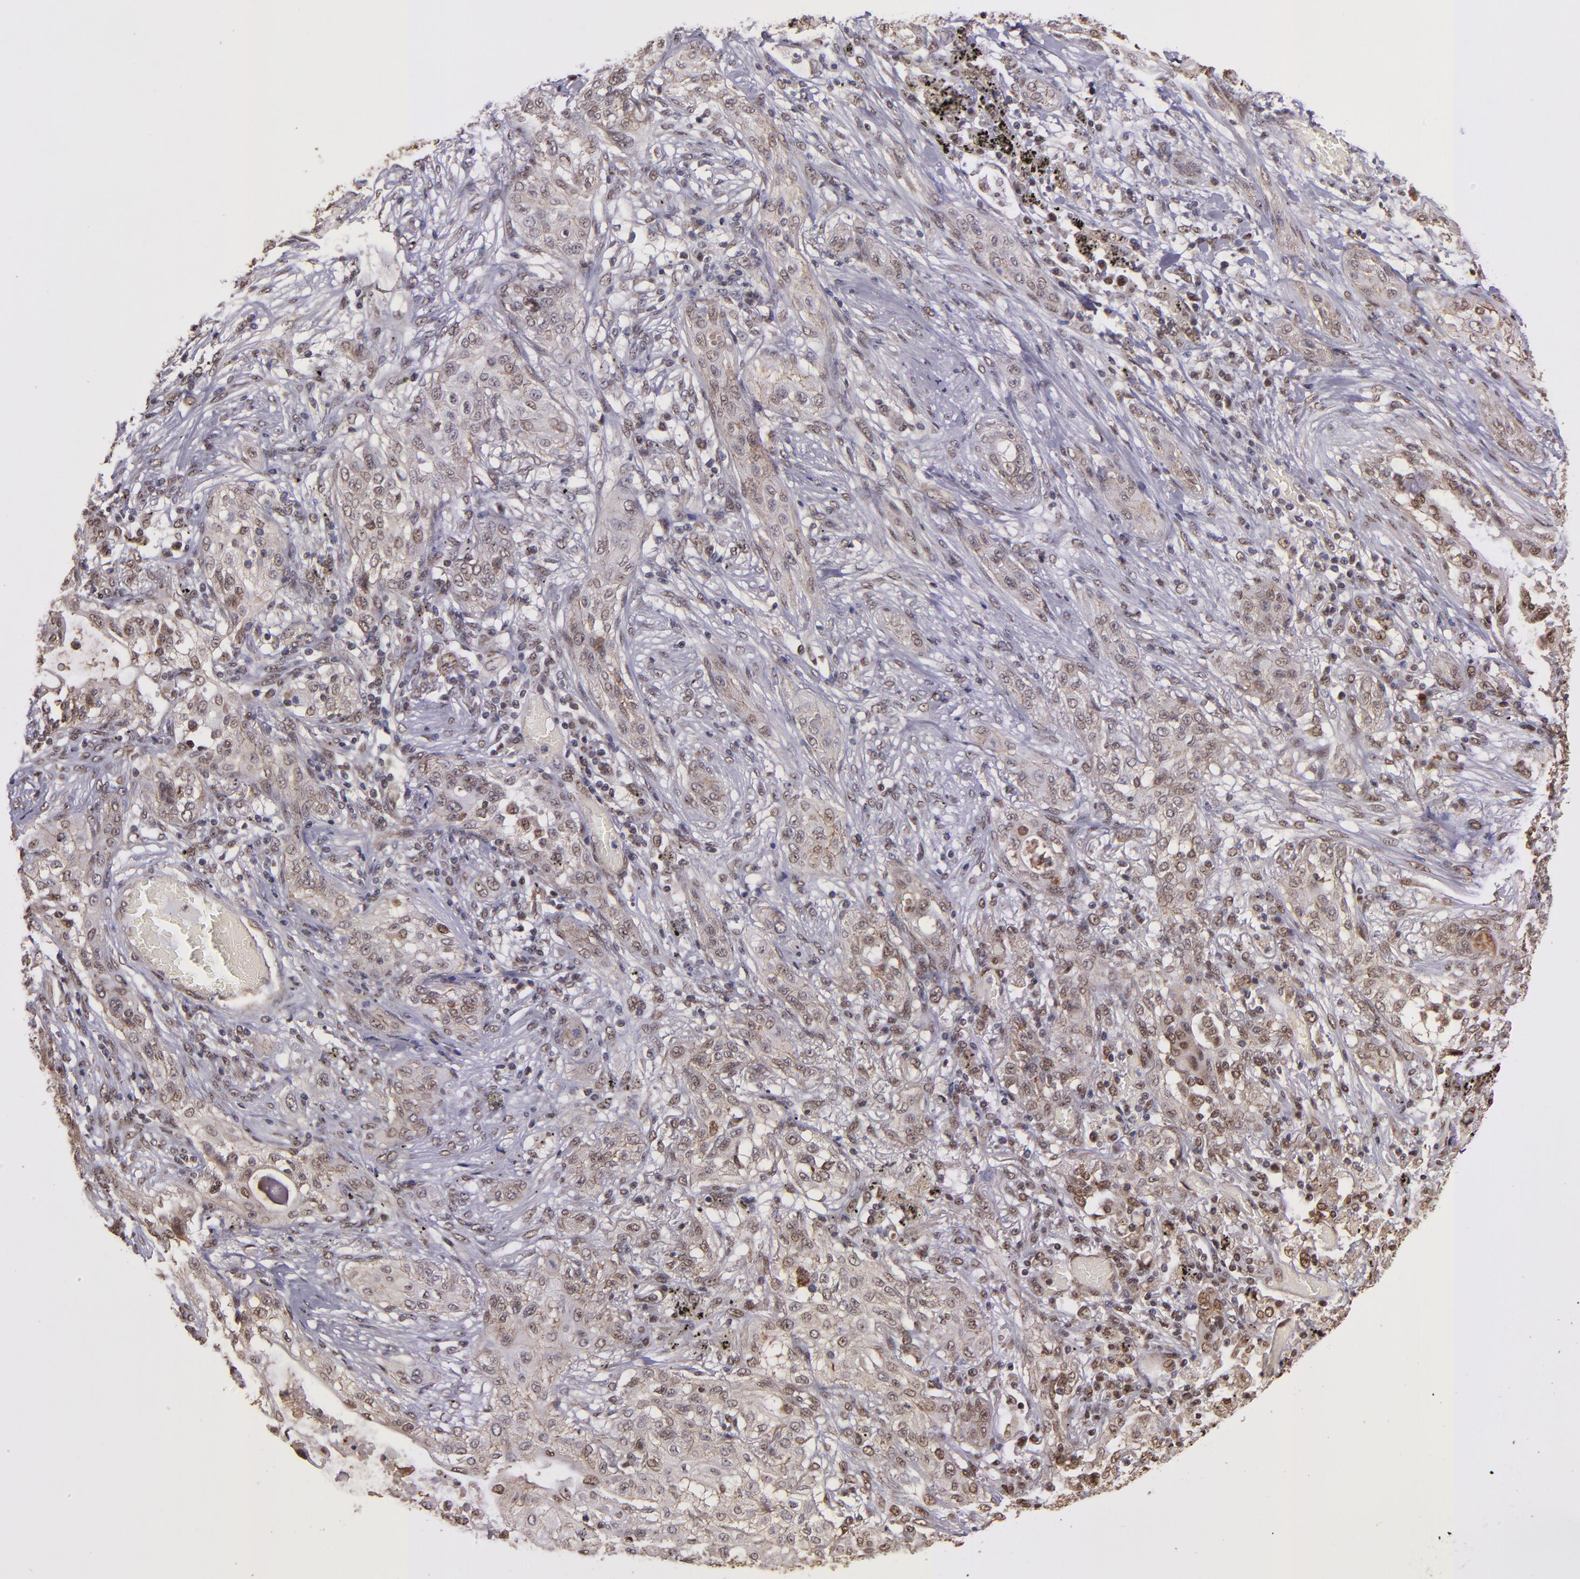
{"staining": {"intensity": "weak", "quantity": "25%-75%", "location": "cytoplasmic/membranous,nuclear"}, "tissue": "lung cancer", "cell_type": "Tumor cells", "image_type": "cancer", "snomed": [{"axis": "morphology", "description": "Squamous cell carcinoma, NOS"}, {"axis": "topography", "description": "Lung"}], "caption": "Lung cancer stained with a brown dye exhibits weak cytoplasmic/membranous and nuclear positive positivity in about 25%-75% of tumor cells.", "gene": "CECR2", "patient": {"sex": "female", "age": 47}}